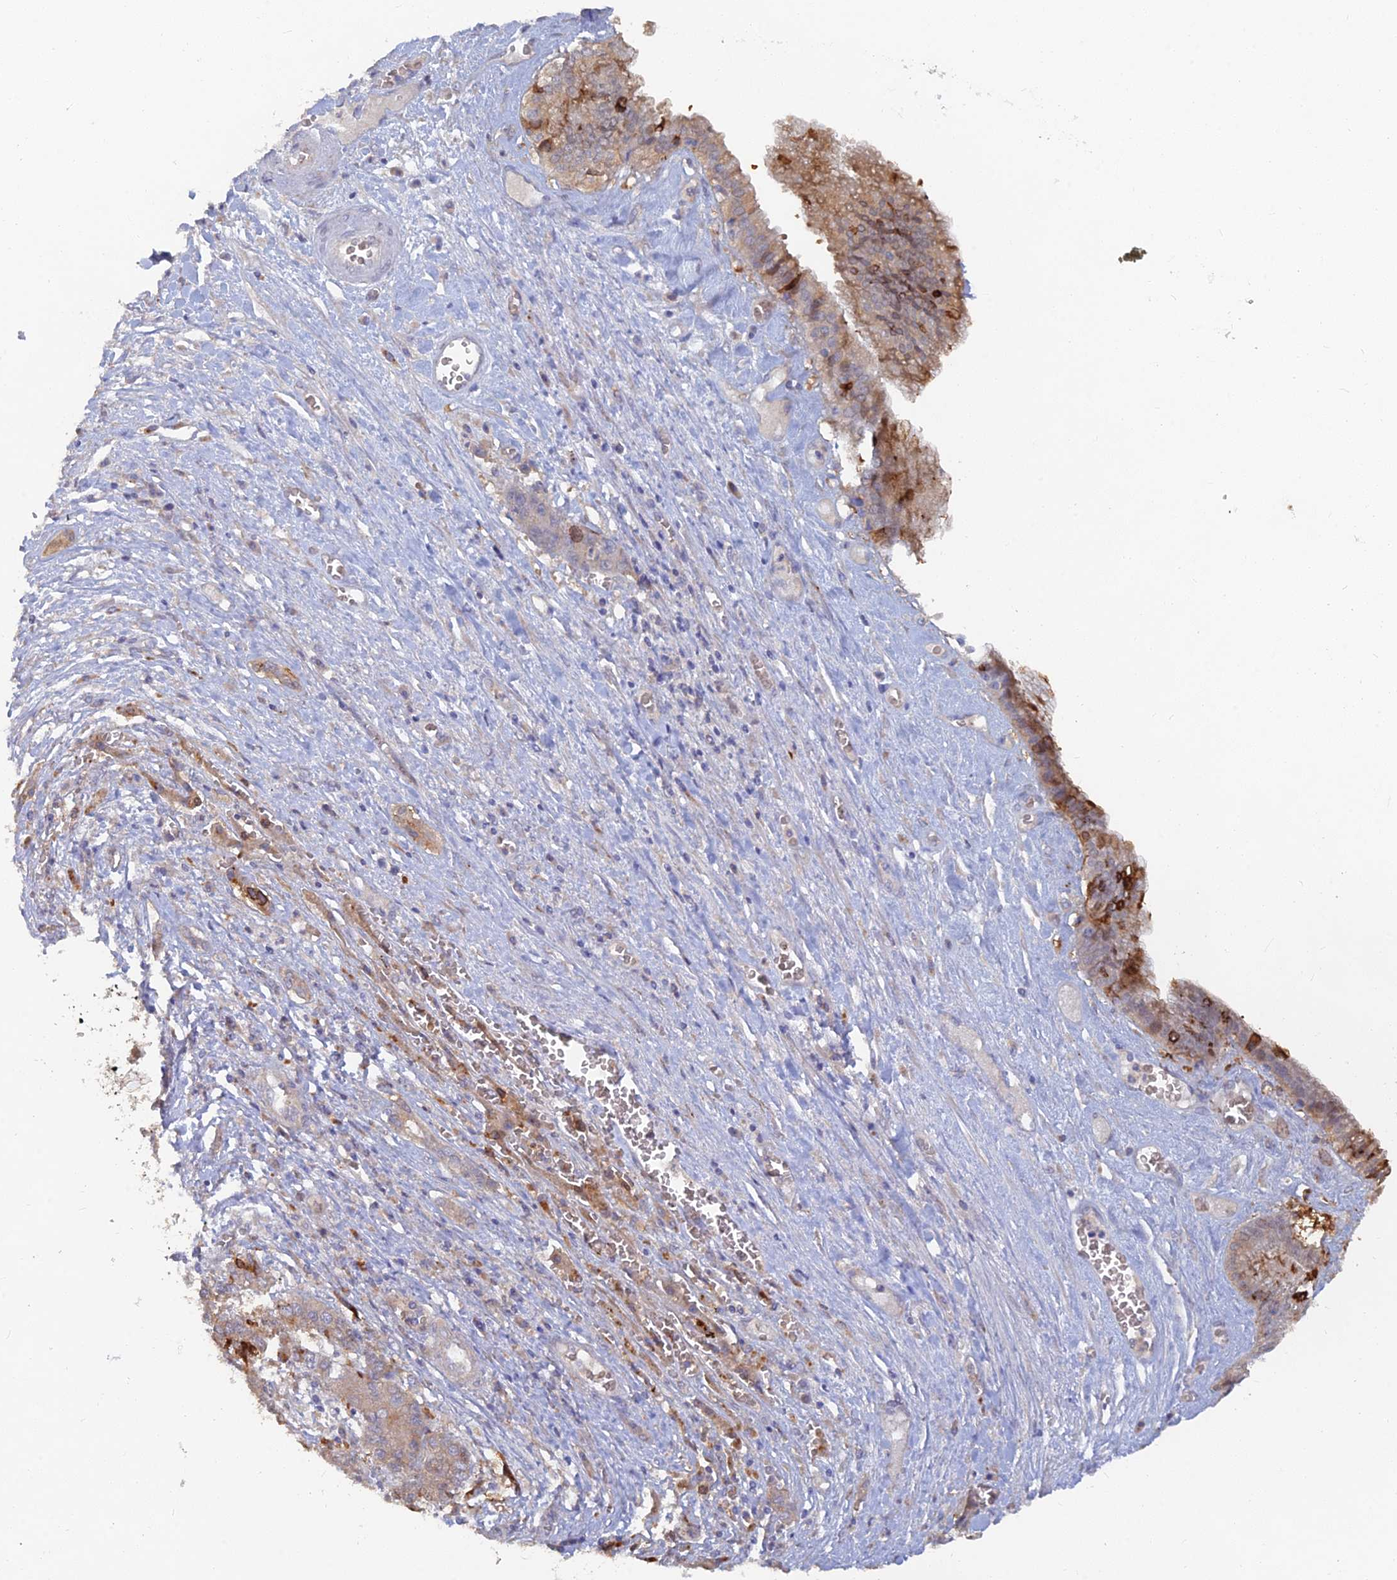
{"staining": {"intensity": "moderate", "quantity": ">75%", "location": "cytoplasmic/membranous"}, "tissue": "liver cancer", "cell_type": "Tumor cells", "image_type": "cancer", "snomed": [{"axis": "morphology", "description": "Cholangiocarcinoma"}, {"axis": "topography", "description": "Liver"}], "caption": "Approximately >75% of tumor cells in human liver cholangiocarcinoma exhibit moderate cytoplasmic/membranous protein staining as visualized by brown immunohistochemical staining.", "gene": "ARRDC1", "patient": {"sex": "male", "age": 67}}